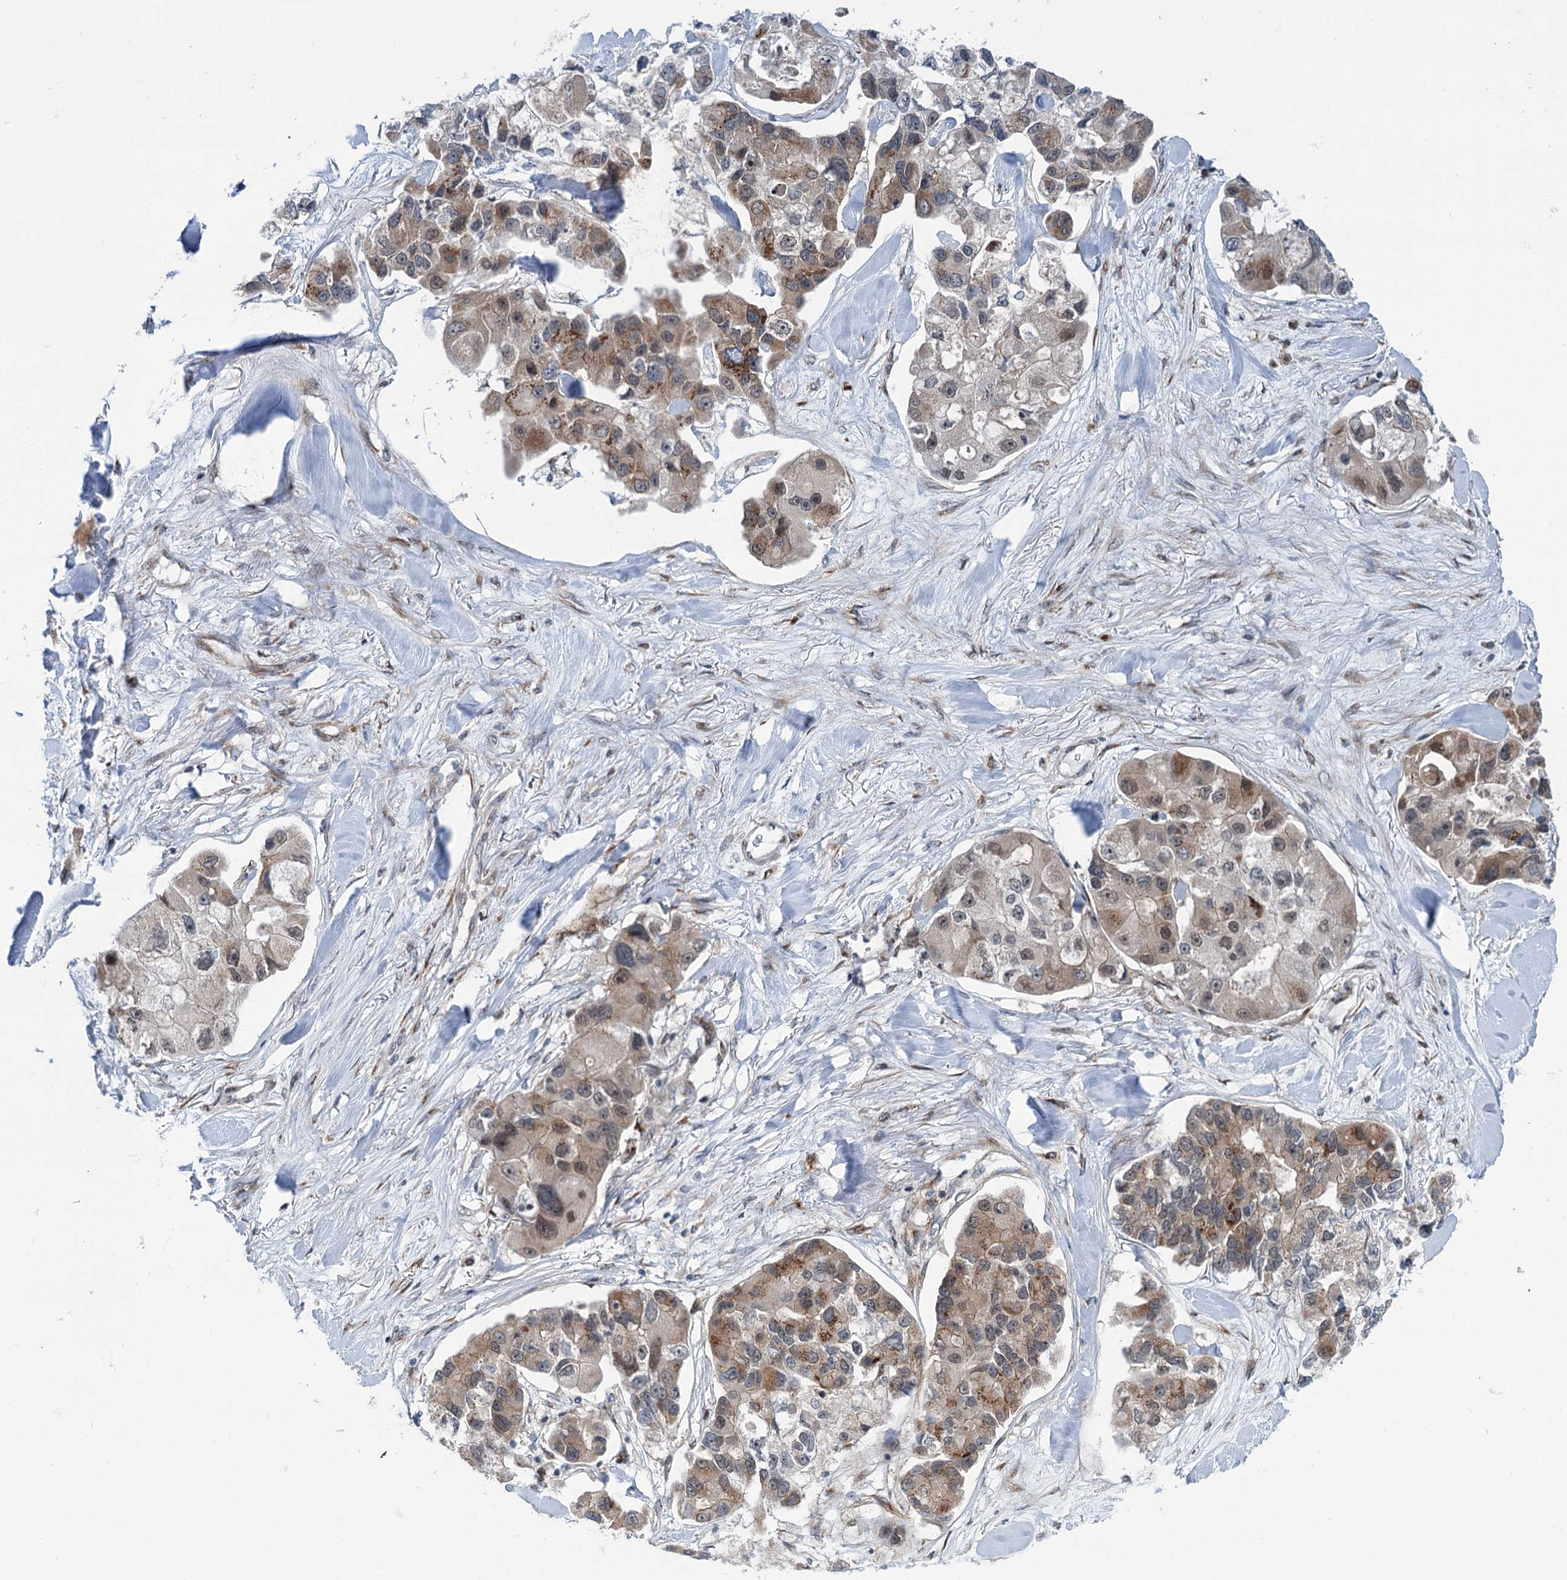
{"staining": {"intensity": "moderate", "quantity": ">75%", "location": "cytoplasmic/membranous"}, "tissue": "lung cancer", "cell_type": "Tumor cells", "image_type": "cancer", "snomed": [{"axis": "morphology", "description": "Adenocarcinoma, NOS"}, {"axis": "topography", "description": "Lung"}], "caption": "Human adenocarcinoma (lung) stained with a brown dye exhibits moderate cytoplasmic/membranous positive expression in approximately >75% of tumor cells.", "gene": "ELP4", "patient": {"sex": "female", "age": 54}}